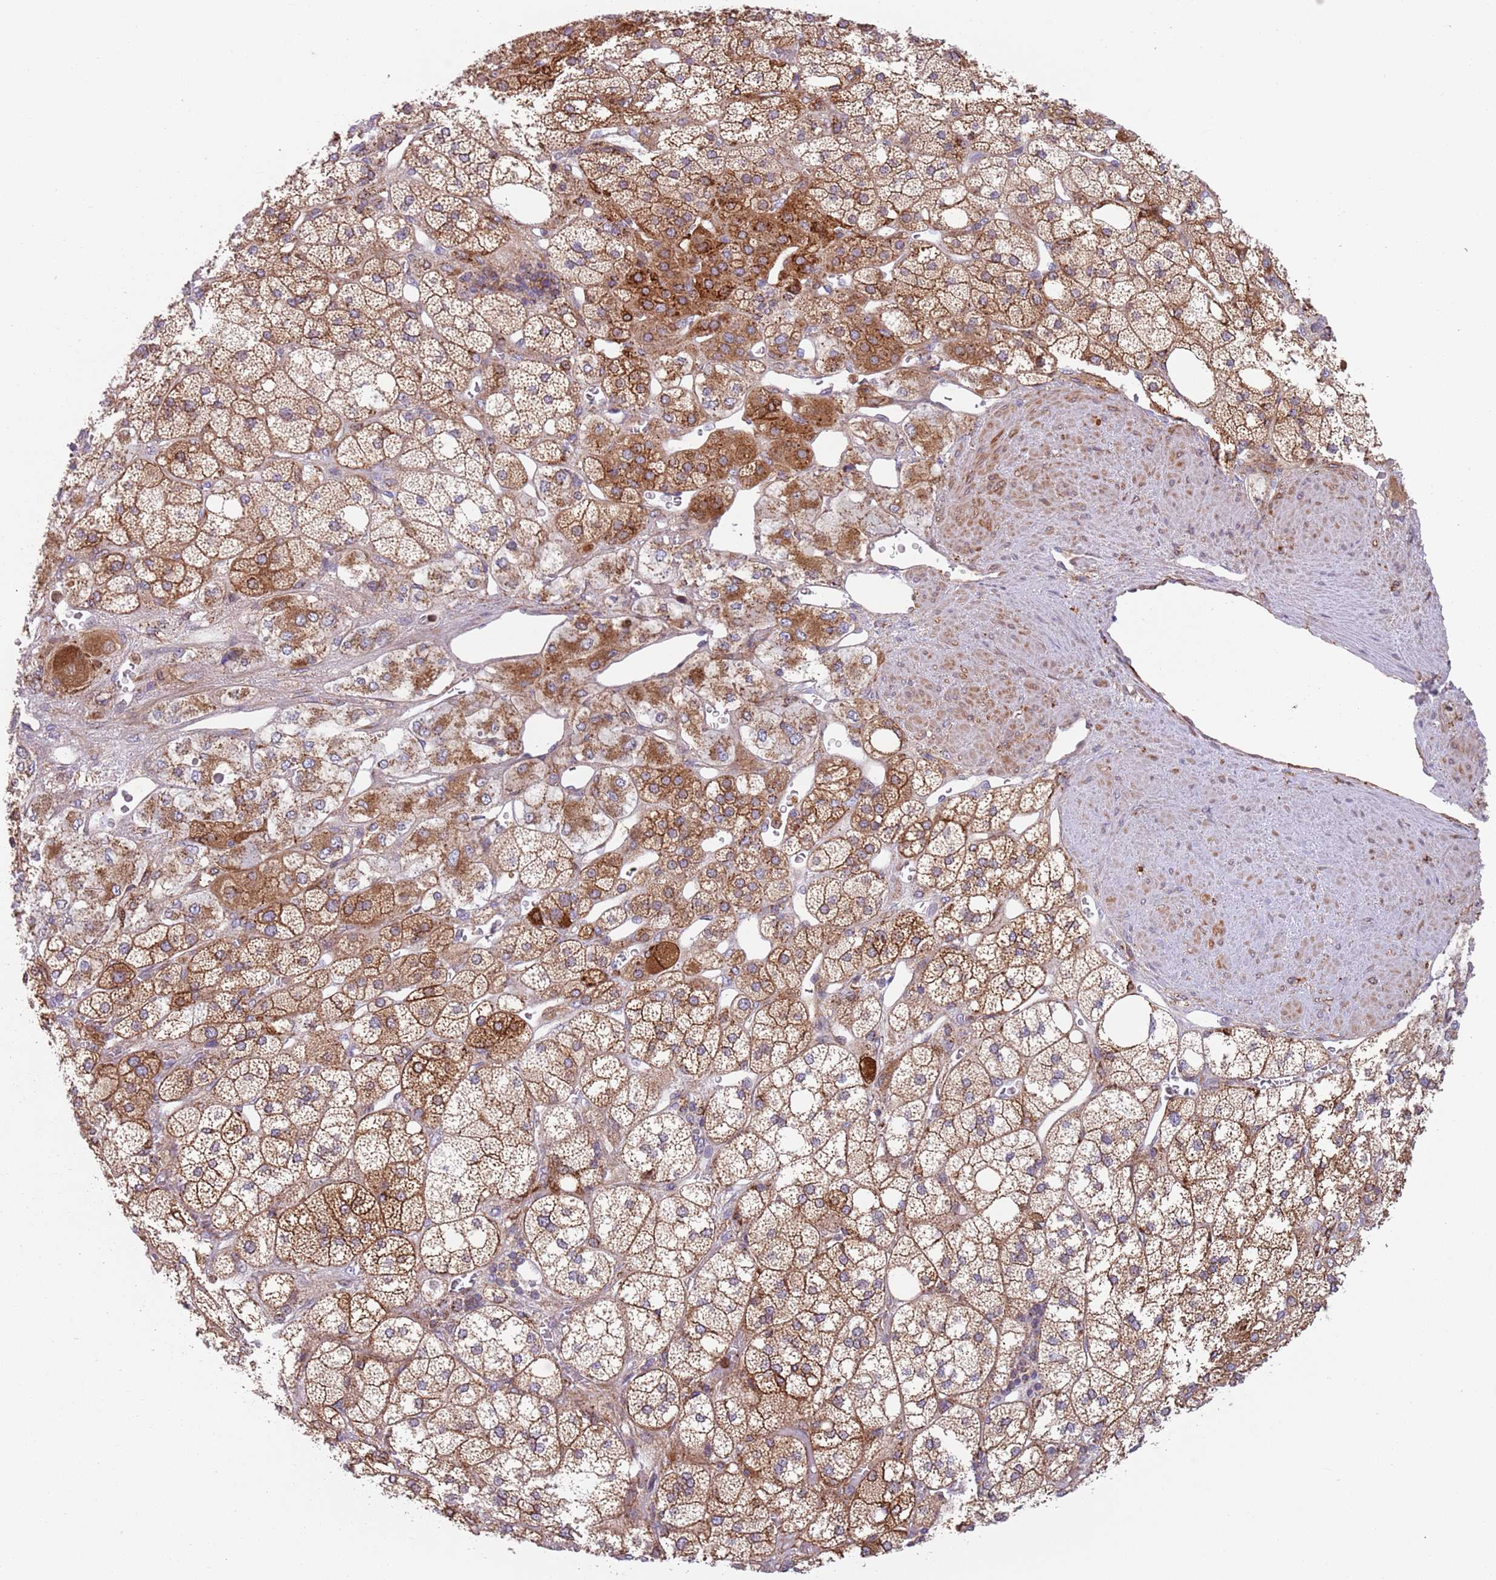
{"staining": {"intensity": "strong", "quantity": "25%-75%", "location": "cytoplasmic/membranous"}, "tissue": "adrenal gland", "cell_type": "Glandular cells", "image_type": "normal", "snomed": [{"axis": "morphology", "description": "Normal tissue, NOS"}, {"axis": "topography", "description": "Adrenal gland"}], "caption": "Strong cytoplasmic/membranous staining is identified in approximately 25%-75% of glandular cells in benign adrenal gland. The staining is performed using DAB (3,3'-diaminobenzidine) brown chromogen to label protein expression. The nuclei are counter-stained blue using hematoxylin.", "gene": "ZMYM5", "patient": {"sex": "male", "age": 61}}